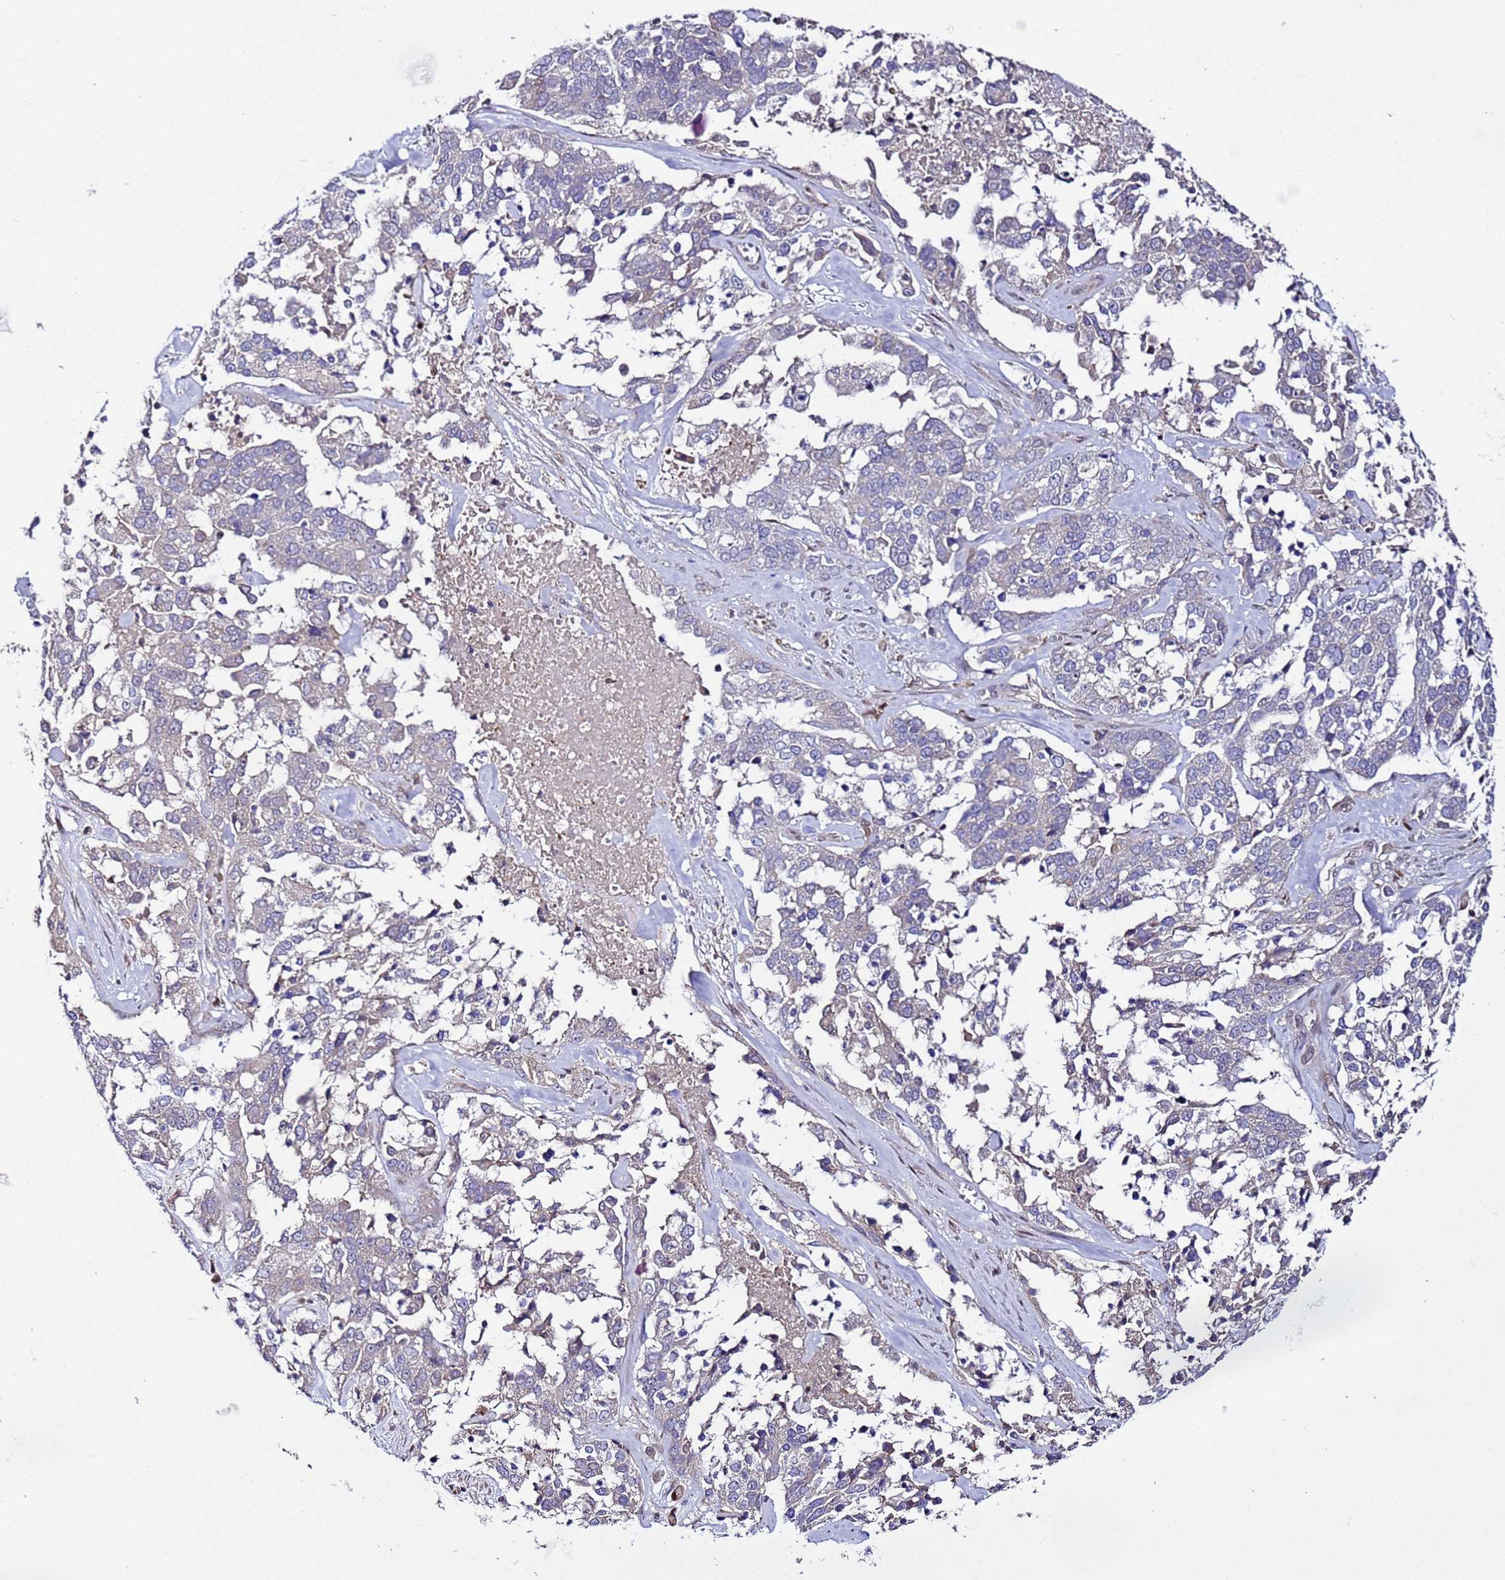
{"staining": {"intensity": "negative", "quantity": "none", "location": "none"}, "tissue": "ovarian cancer", "cell_type": "Tumor cells", "image_type": "cancer", "snomed": [{"axis": "morphology", "description": "Cystadenocarcinoma, serous, NOS"}, {"axis": "topography", "description": "Ovary"}], "caption": "The photomicrograph displays no staining of tumor cells in ovarian serous cystadenocarcinoma.", "gene": "ALG3", "patient": {"sex": "female", "age": 44}}